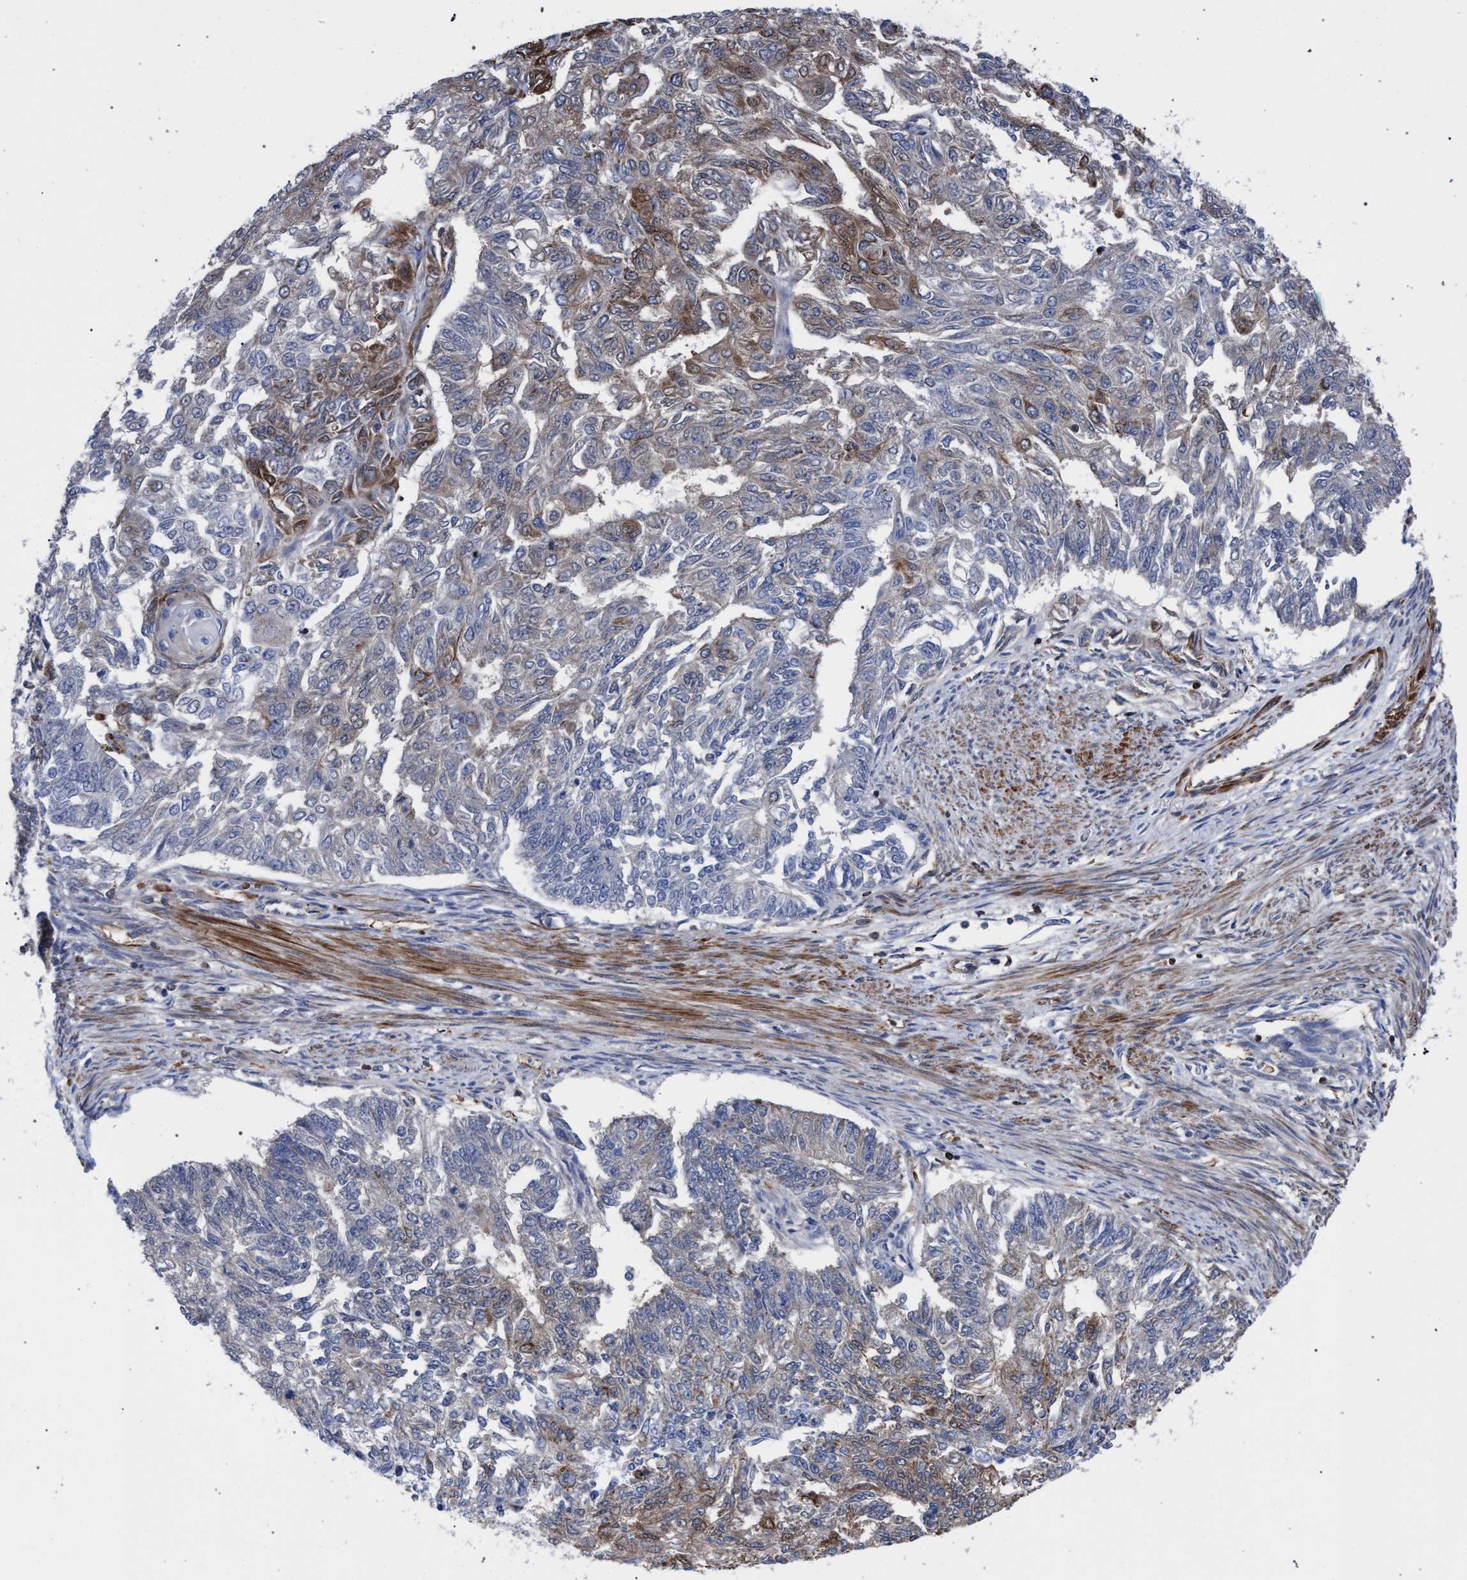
{"staining": {"intensity": "moderate", "quantity": "25%-75%", "location": "cytoplasmic/membranous"}, "tissue": "endometrial cancer", "cell_type": "Tumor cells", "image_type": "cancer", "snomed": [{"axis": "morphology", "description": "Adenocarcinoma, NOS"}, {"axis": "topography", "description": "Endometrium"}], "caption": "Immunohistochemical staining of adenocarcinoma (endometrial) reveals medium levels of moderate cytoplasmic/membranous protein positivity in about 25%-75% of tumor cells.", "gene": "ACADS", "patient": {"sex": "female", "age": 32}}